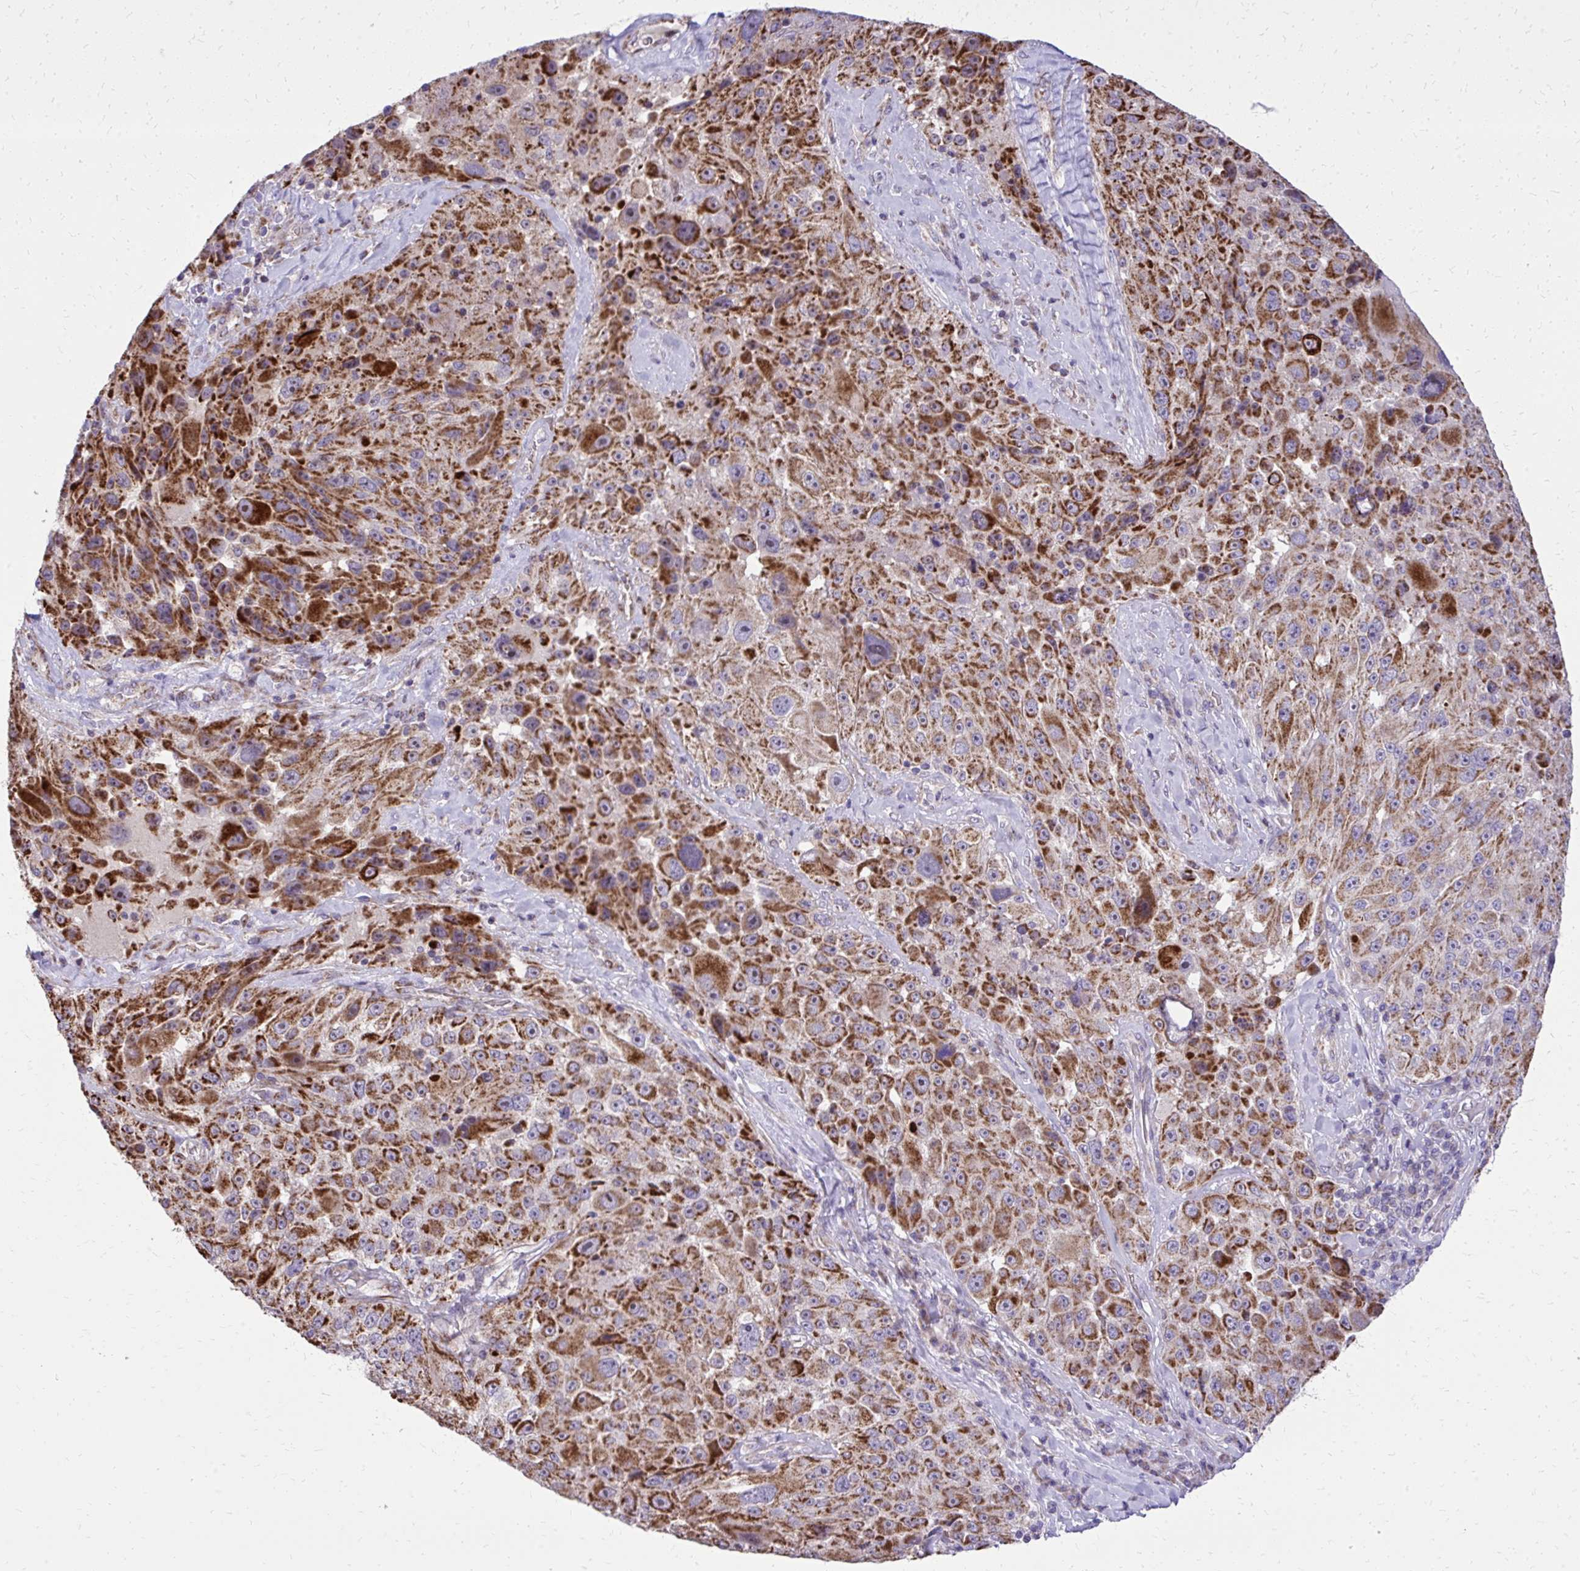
{"staining": {"intensity": "strong", "quantity": ">75%", "location": "cytoplasmic/membranous"}, "tissue": "melanoma", "cell_type": "Tumor cells", "image_type": "cancer", "snomed": [{"axis": "morphology", "description": "Malignant melanoma, Metastatic site"}, {"axis": "topography", "description": "Lymph node"}], "caption": "This histopathology image reveals IHC staining of melanoma, with high strong cytoplasmic/membranous positivity in about >75% of tumor cells.", "gene": "GPRIN3", "patient": {"sex": "male", "age": 62}}